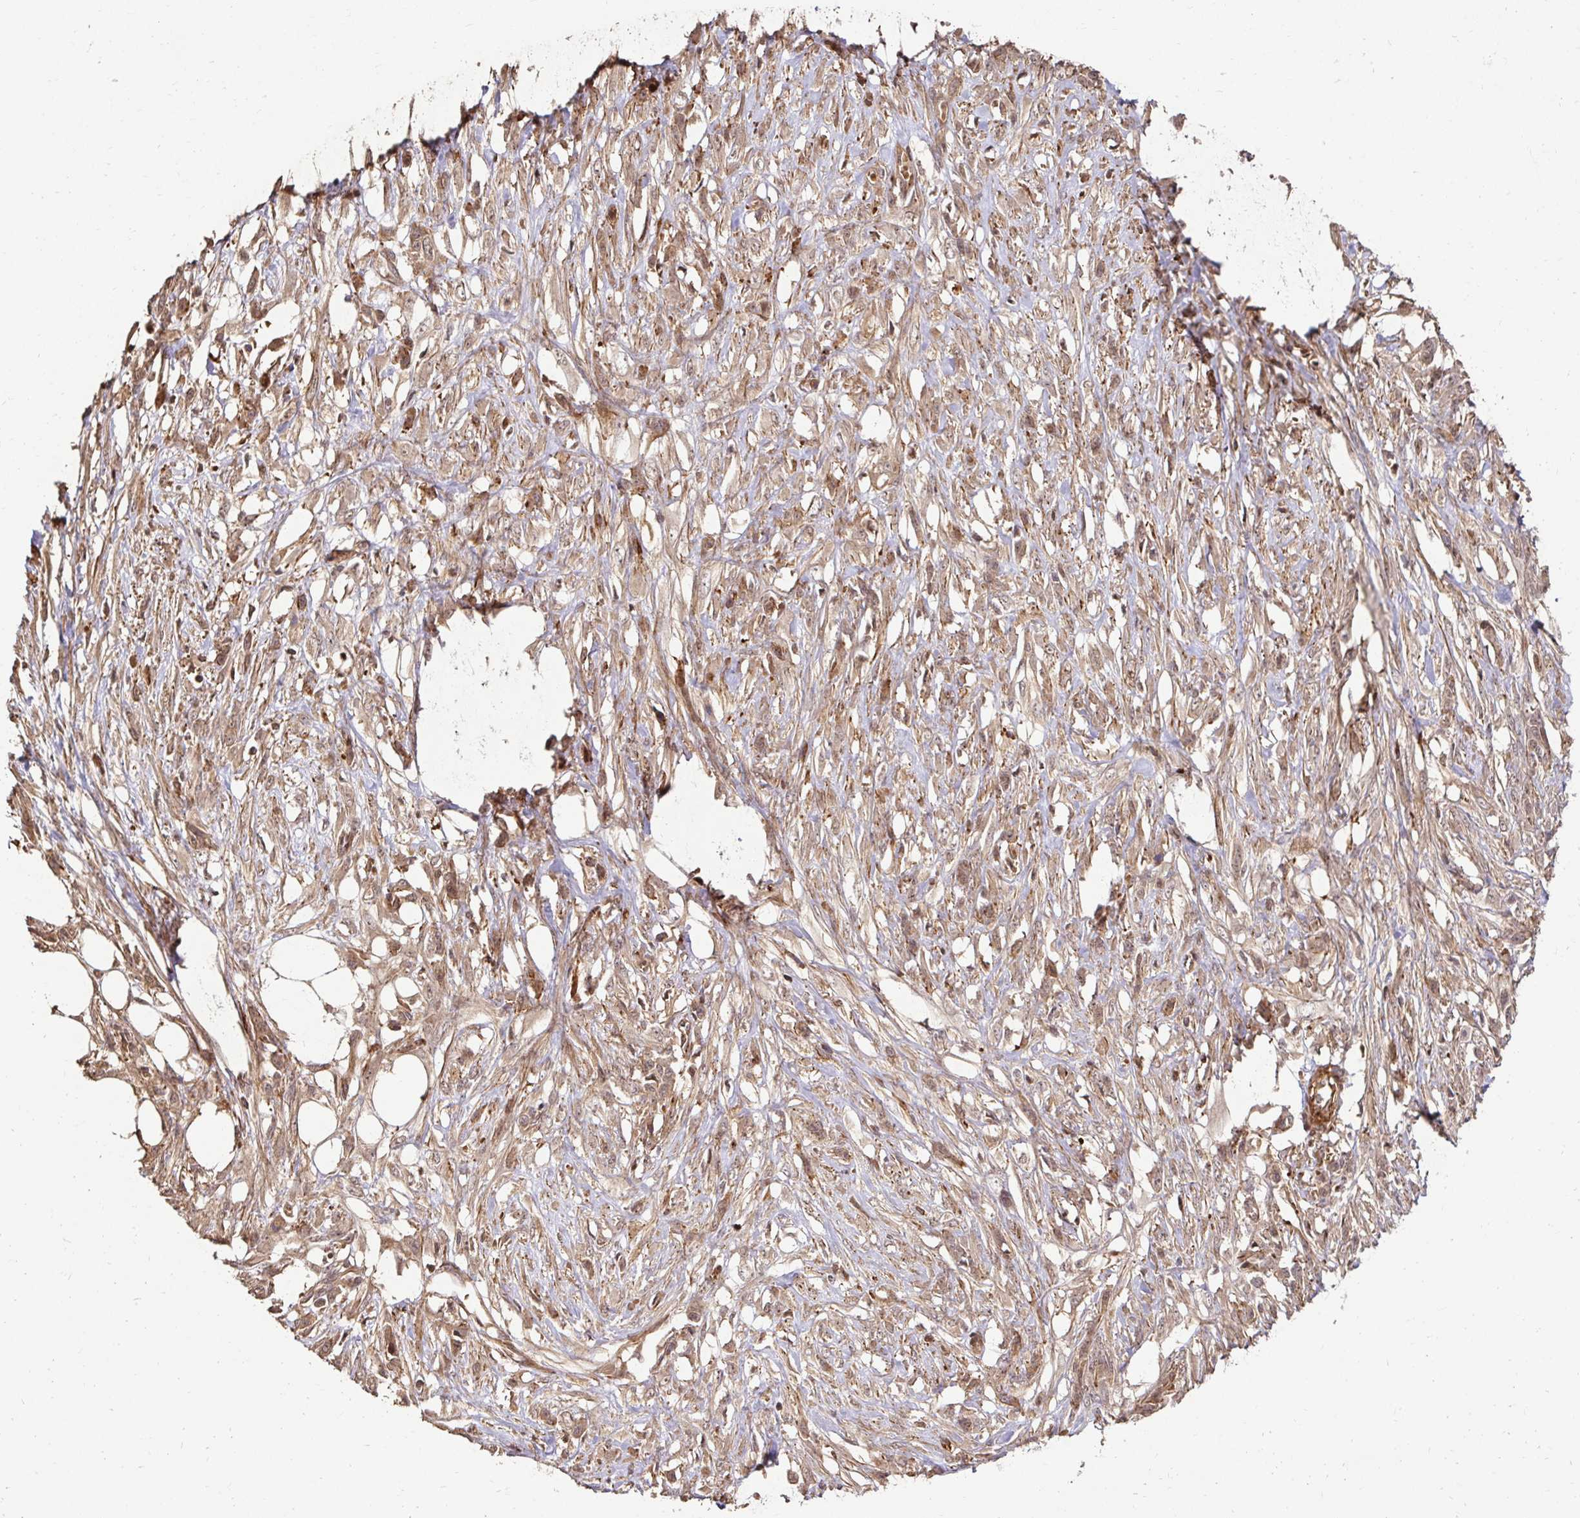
{"staining": {"intensity": "weak", "quantity": ">75%", "location": "cytoplasmic/membranous,nuclear"}, "tissue": "skin cancer", "cell_type": "Tumor cells", "image_type": "cancer", "snomed": [{"axis": "morphology", "description": "Squamous cell carcinoma, NOS"}, {"axis": "topography", "description": "Skin"}], "caption": "Immunohistochemical staining of human skin cancer (squamous cell carcinoma) demonstrates low levels of weak cytoplasmic/membranous and nuclear protein staining in about >75% of tumor cells.", "gene": "PSMA4", "patient": {"sex": "female", "age": 59}}